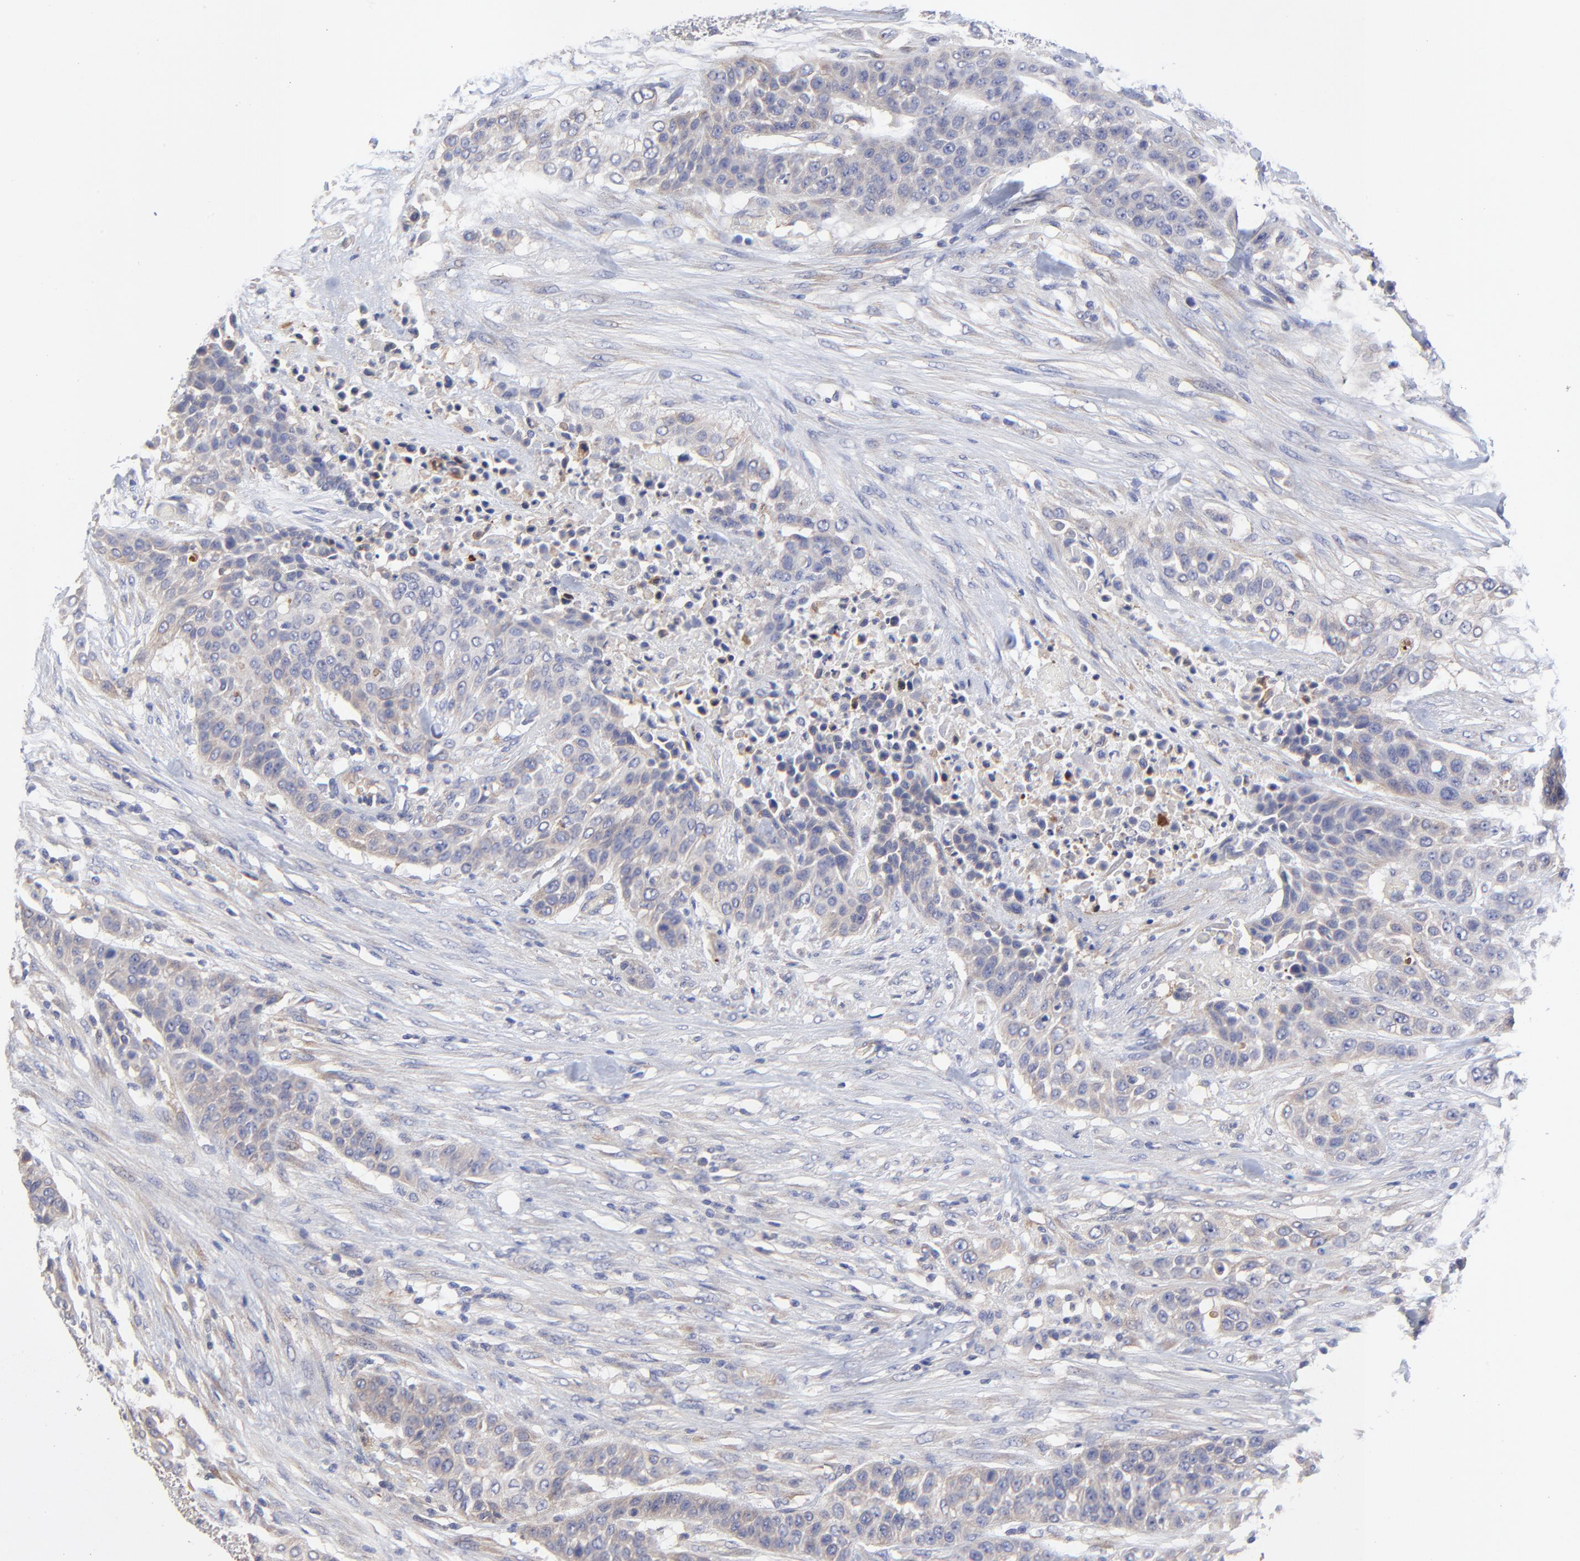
{"staining": {"intensity": "weak", "quantity": "<25%", "location": "cytoplasmic/membranous"}, "tissue": "urothelial cancer", "cell_type": "Tumor cells", "image_type": "cancer", "snomed": [{"axis": "morphology", "description": "Urothelial carcinoma, High grade"}, {"axis": "topography", "description": "Urinary bladder"}], "caption": "Tumor cells are negative for brown protein staining in urothelial cancer.", "gene": "SULF2", "patient": {"sex": "male", "age": 74}}